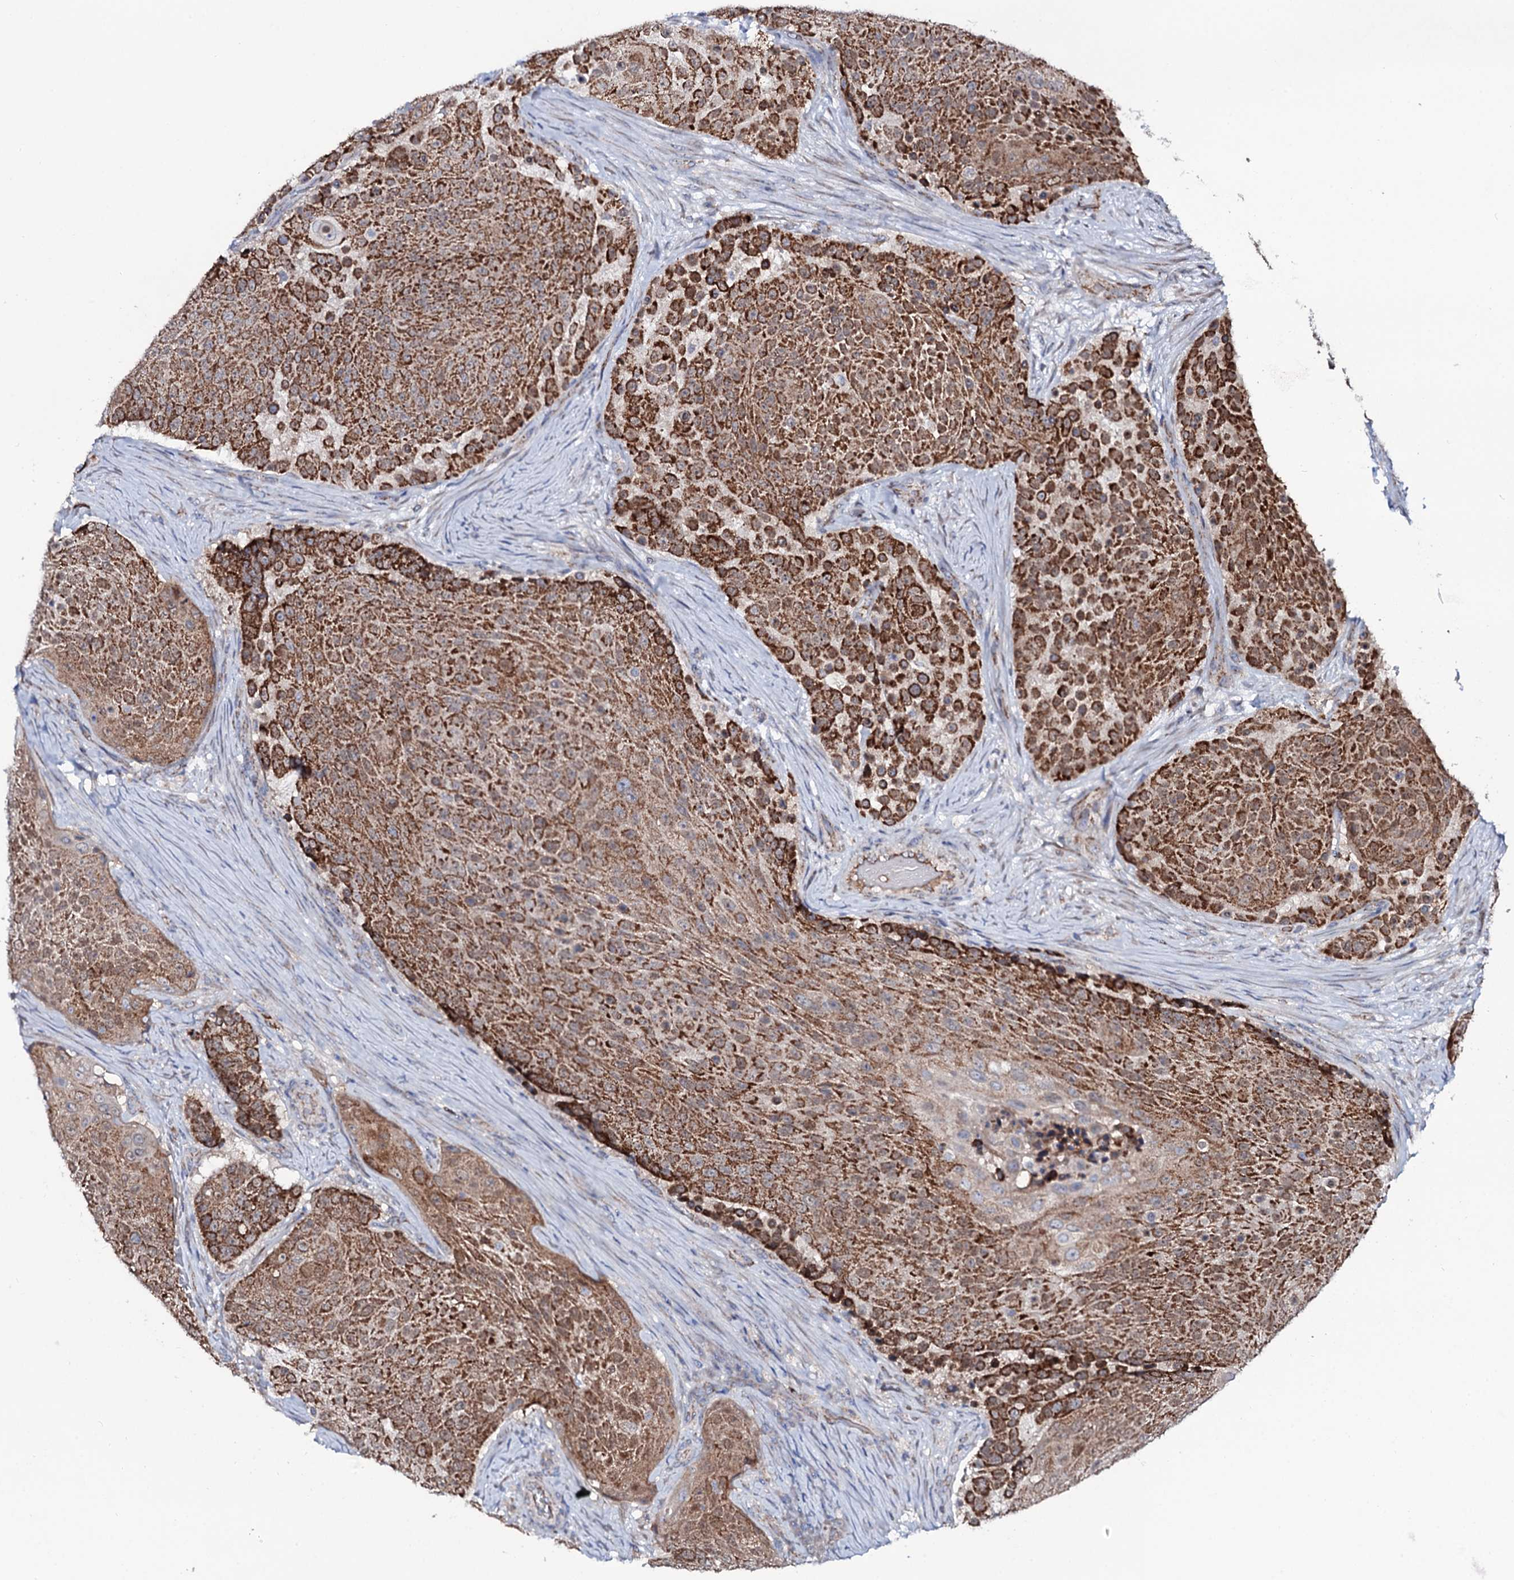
{"staining": {"intensity": "strong", "quantity": ">75%", "location": "cytoplasmic/membranous"}, "tissue": "urothelial cancer", "cell_type": "Tumor cells", "image_type": "cancer", "snomed": [{"axis": "morphology", "description": "Urothelial carcinoma, High grade"}, {"axis": "topography", "description": "Urinary bladder"}], "caption": "Immunohistochemistry staining of urothelial cancer, which shows high levels of strong cytoplasmic/membranous positivity in approximately >75% of tumor cells indicating strong cytoplasmic/membranous protein staining. The staining was performed using DAB (3,3'-diaminobenzidine) (brown) for protein detection and nuclei were counterstained in hematoxylin (blue).", "gene": "PPP1R3D", "patient": {"sex": "female", "age": 63}}